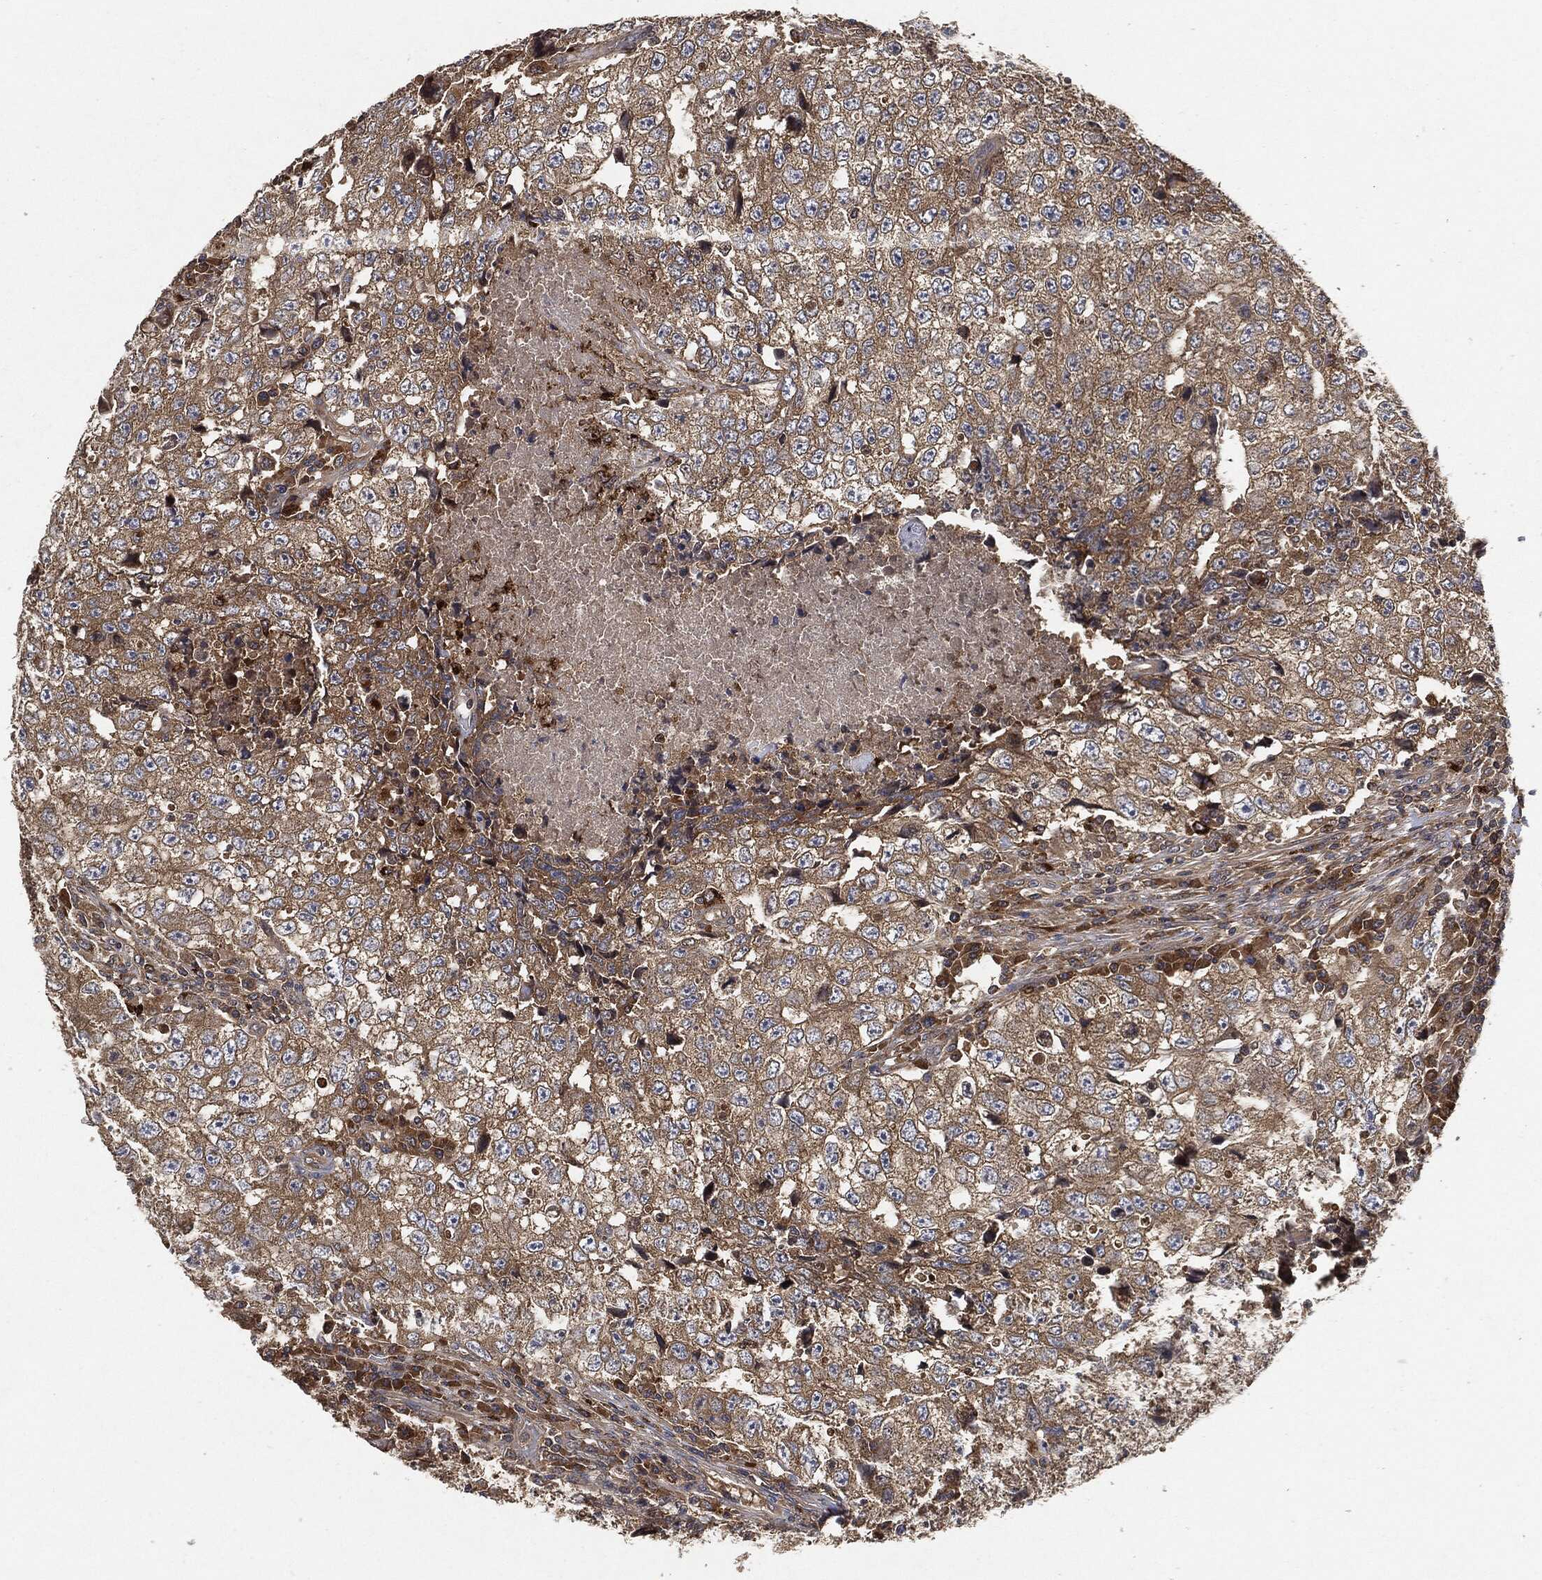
{"staining": {"intensity": "moderate", "quantity": "25%-75%", "location": "cytoplasmic/membranous"}, "tissue": "testis cancer", "cell_type": "Tumor cells", "image_type": "cancer", "snomed": [{"axis": "morphology", "description": "Necrosis, NOS"}, {"axis": "morphology", "description": "Carcinoma, Embryonal, NOS"}, {"axis": "topography", "description": "Testis"}], "caption": "Protein analysis of testis cancer (embryonal carcinoma) tissue exhibits moderate cytoplasmic/membranous expression in about 25%-75% of tumor cells.", "gene": "BRAF", "patient": {"sex": "male", "age": 19}}